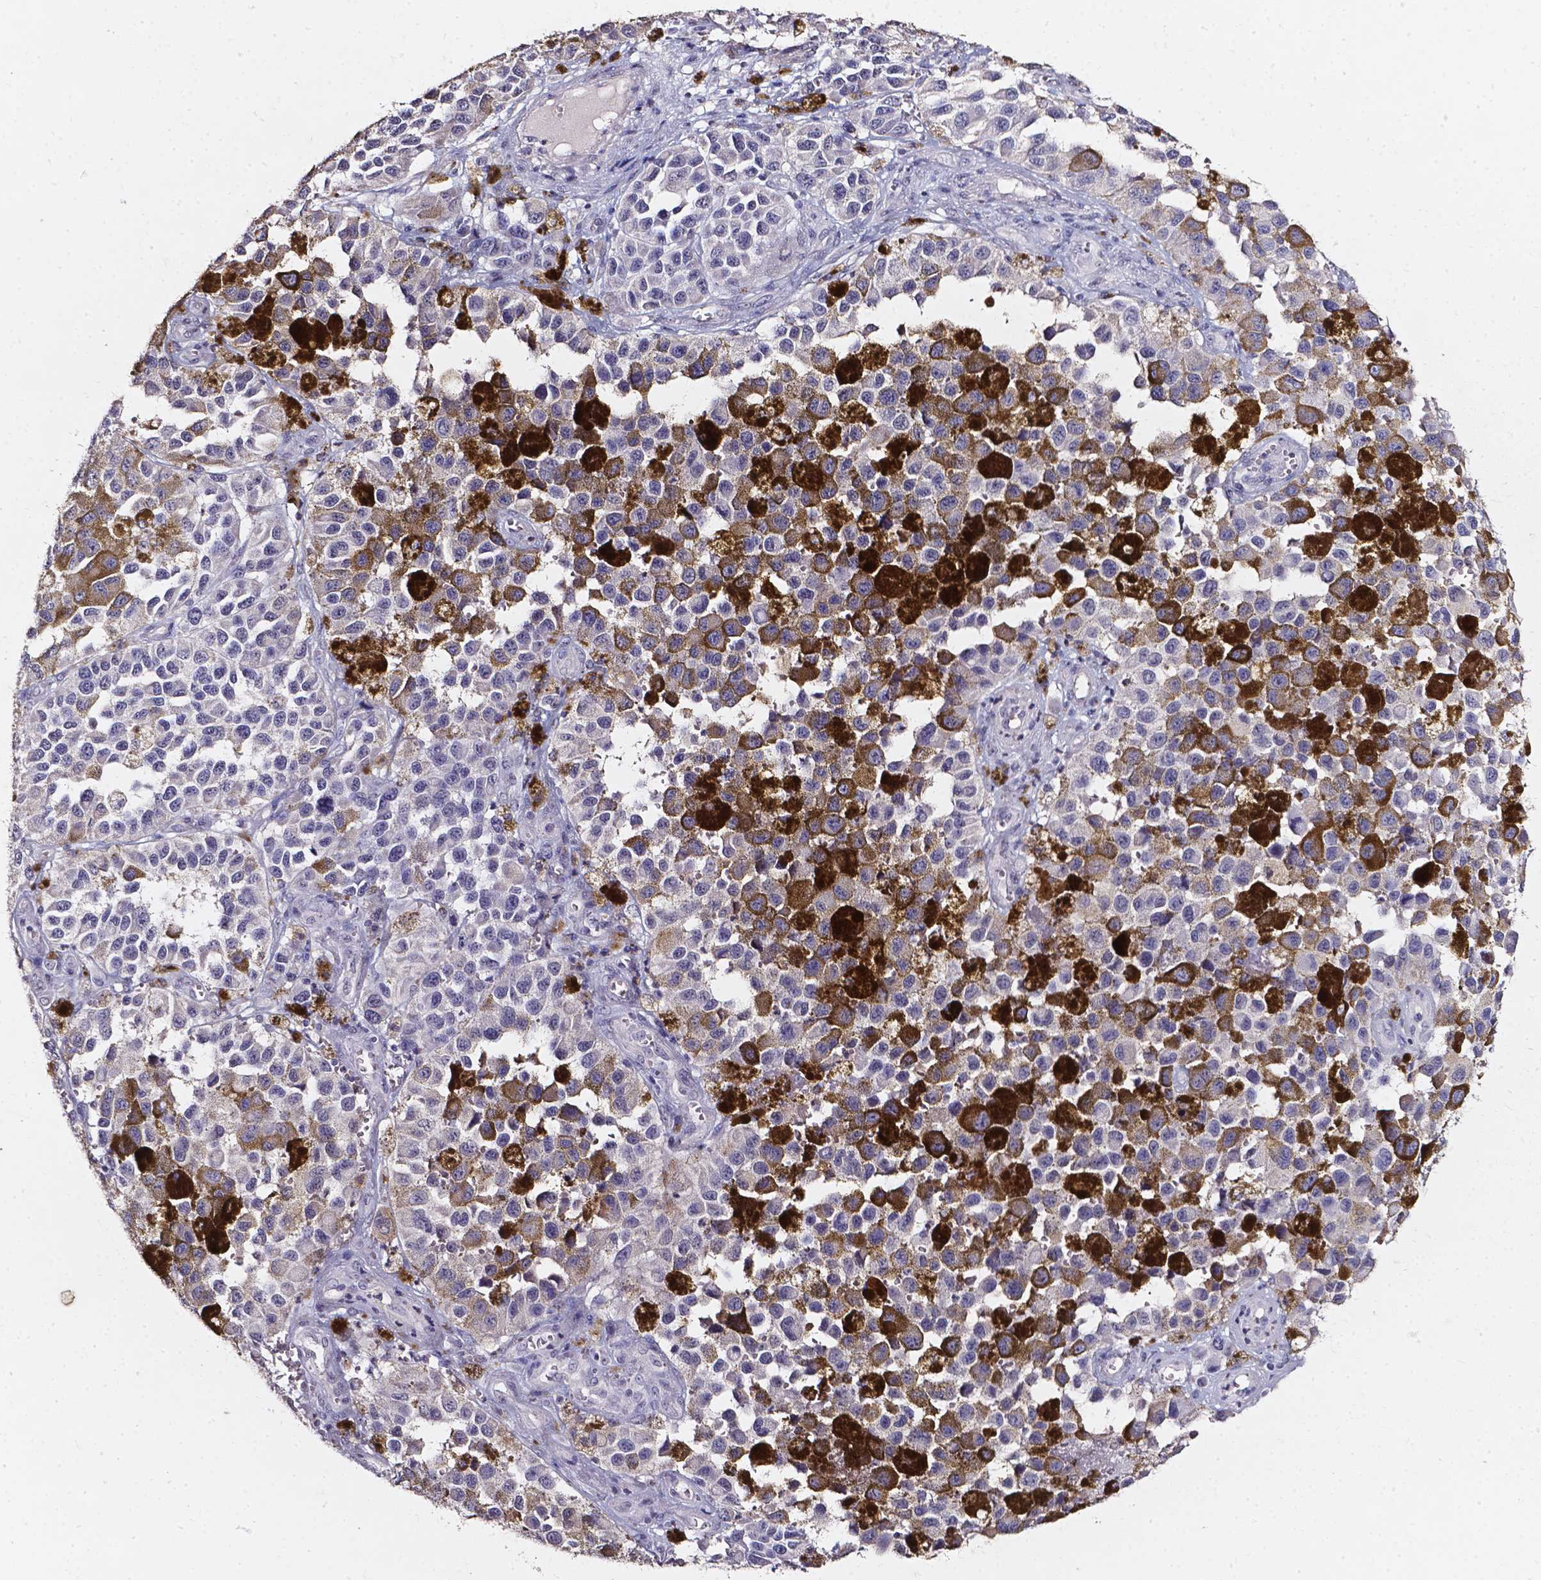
{"staining": {"intensity": "negative", "quantity": "none", "location": "none"}, "tissue": "melanoma", "cell_type": "Tumor cells", "image_type": "cancer", "snomed": [{"axis": "morphology", "description": "Malignant melanoma, NOS"}, {"axis": "topography", "description": "Skin"}], "caption": "This is an immunohistochemistry (IHC) image of melanoma. There is no expression in tumor cells.", "gene": "AKR1B10", "patient": {"sex": "female", "age": 58}}